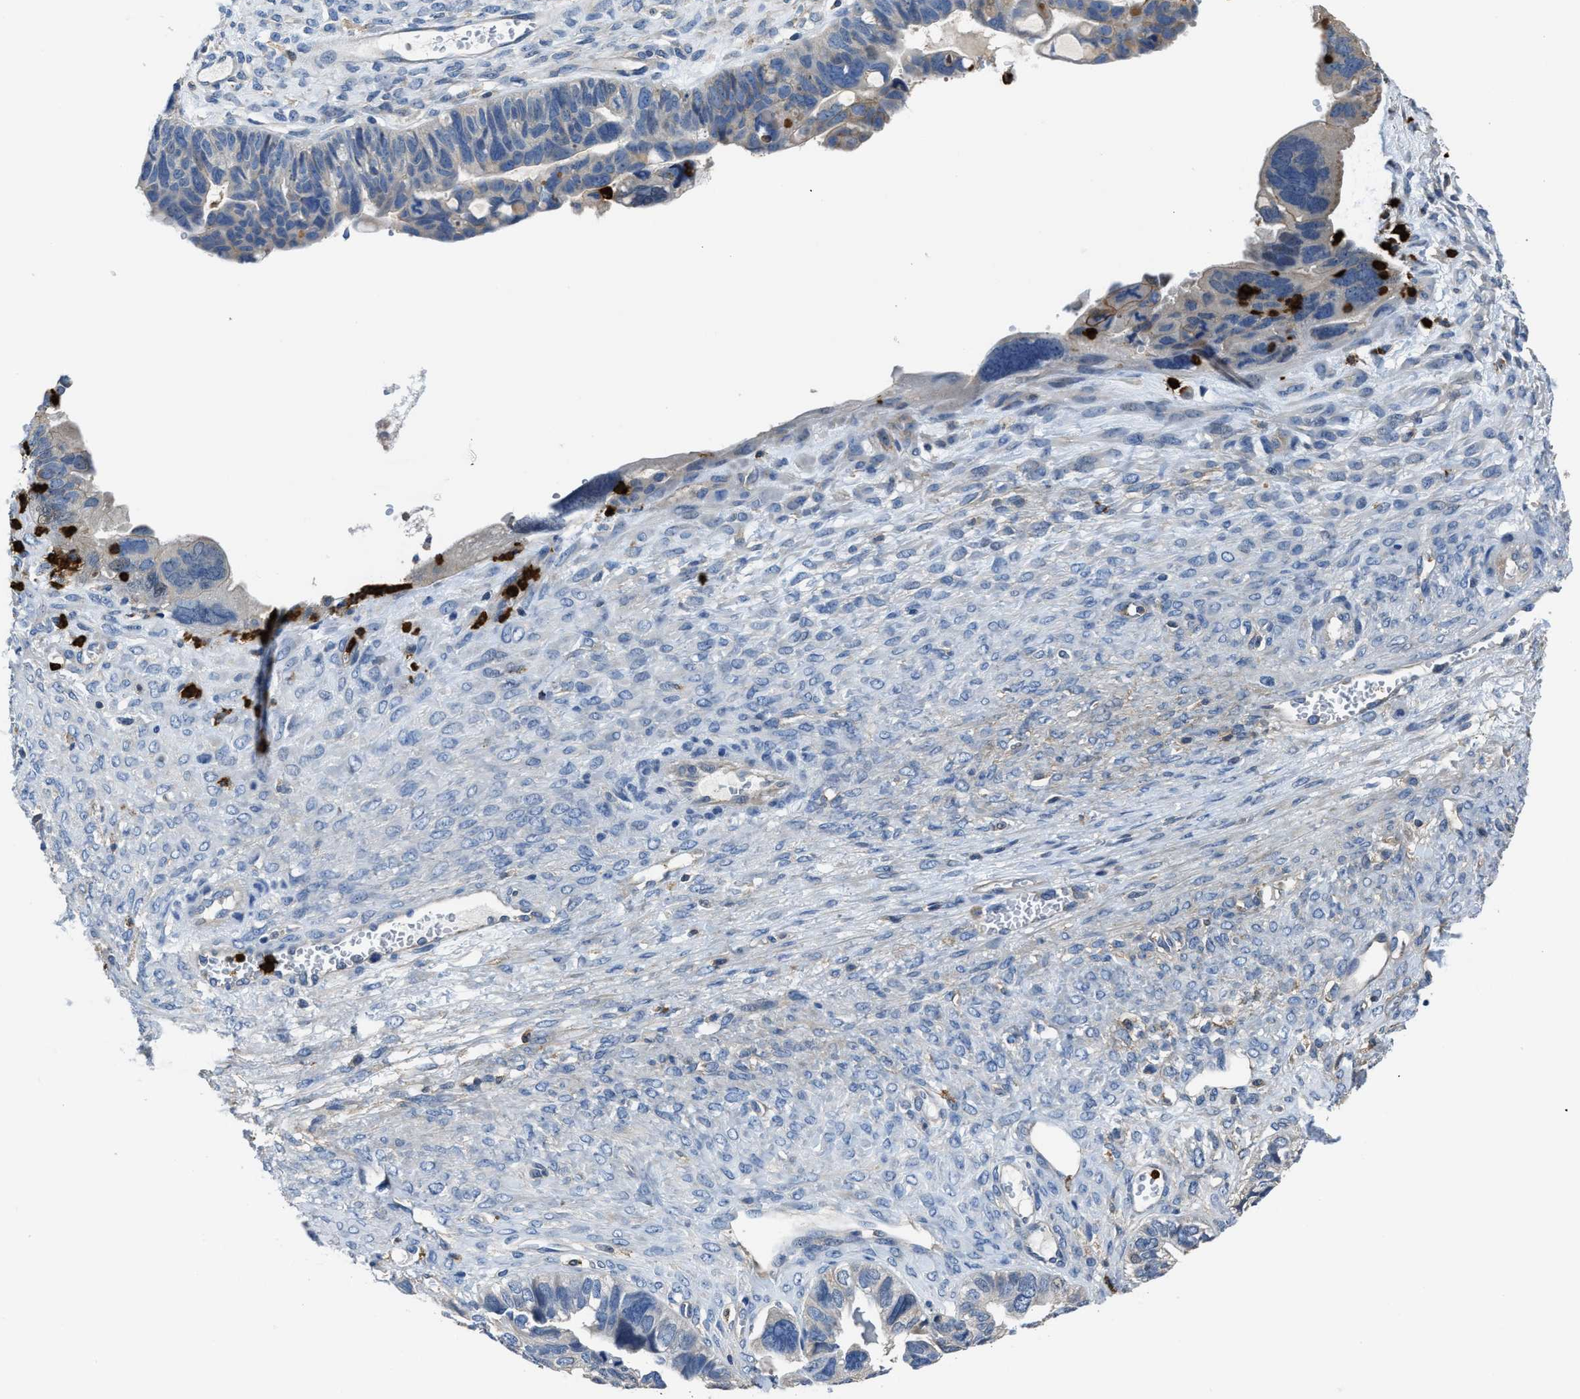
{"staining": {"intensity": "weak", "quantity": "<25%", "location": "cytoplasmic/membranous"}, "tissue": "ovarian cancer", "cell_type": "Tumor cells", "image_type": "cancer", "snomed": [{"axis": "morphology", "description": "Cystadenocarcinoma, serous, NOS"}, {"axis": "topography", "description": "Ovary"}], "caption": "Human serous cystadenocarcinoma (ovarian) stained for a protein using immunohistochemistry (IHC) shows no staining in tumor cells.", "gene": "TRAF6", "patient": {"sex": "female", "age": 79}}